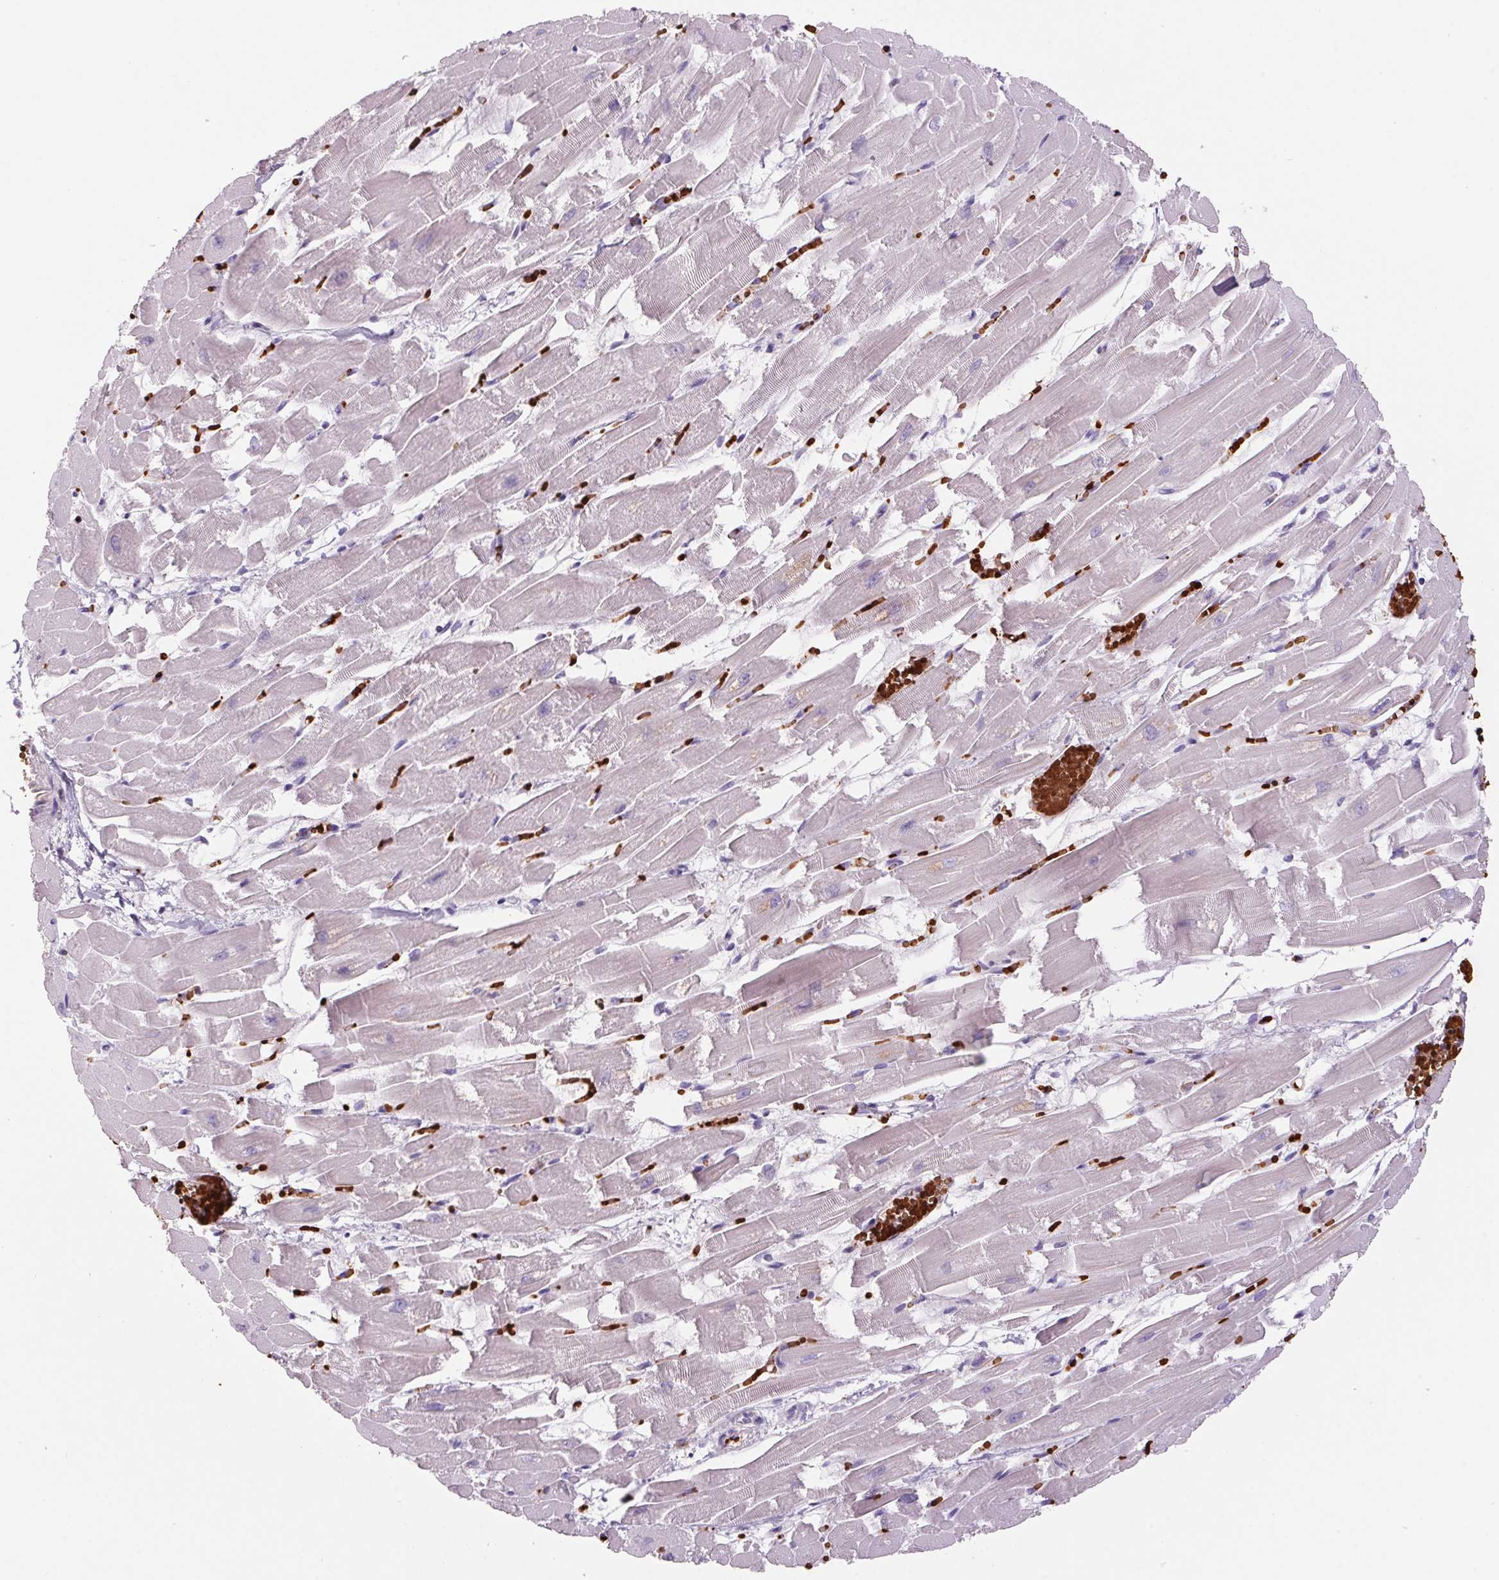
{"staining": {"intensity": "negative", "quantity": "none", "location": "none"}, "tissue": "heart muscle", "cell_type": "Cardiomyocytes", "image_type": "normal", "snomed": [{"axis": "morphology", "description": "Normal tissue, NOS"}, {"axis": "topography", "description": "Heart"}], "caption": "DAB (3,3'-diaminobenzidine) immunohistochemical staining of normal human heart muscle displays no significant expression in cardiomyocytes. Nuclei are stained in blue.", "gene": "HBQ1", "patient": {"sex": "female", "age": 52}}